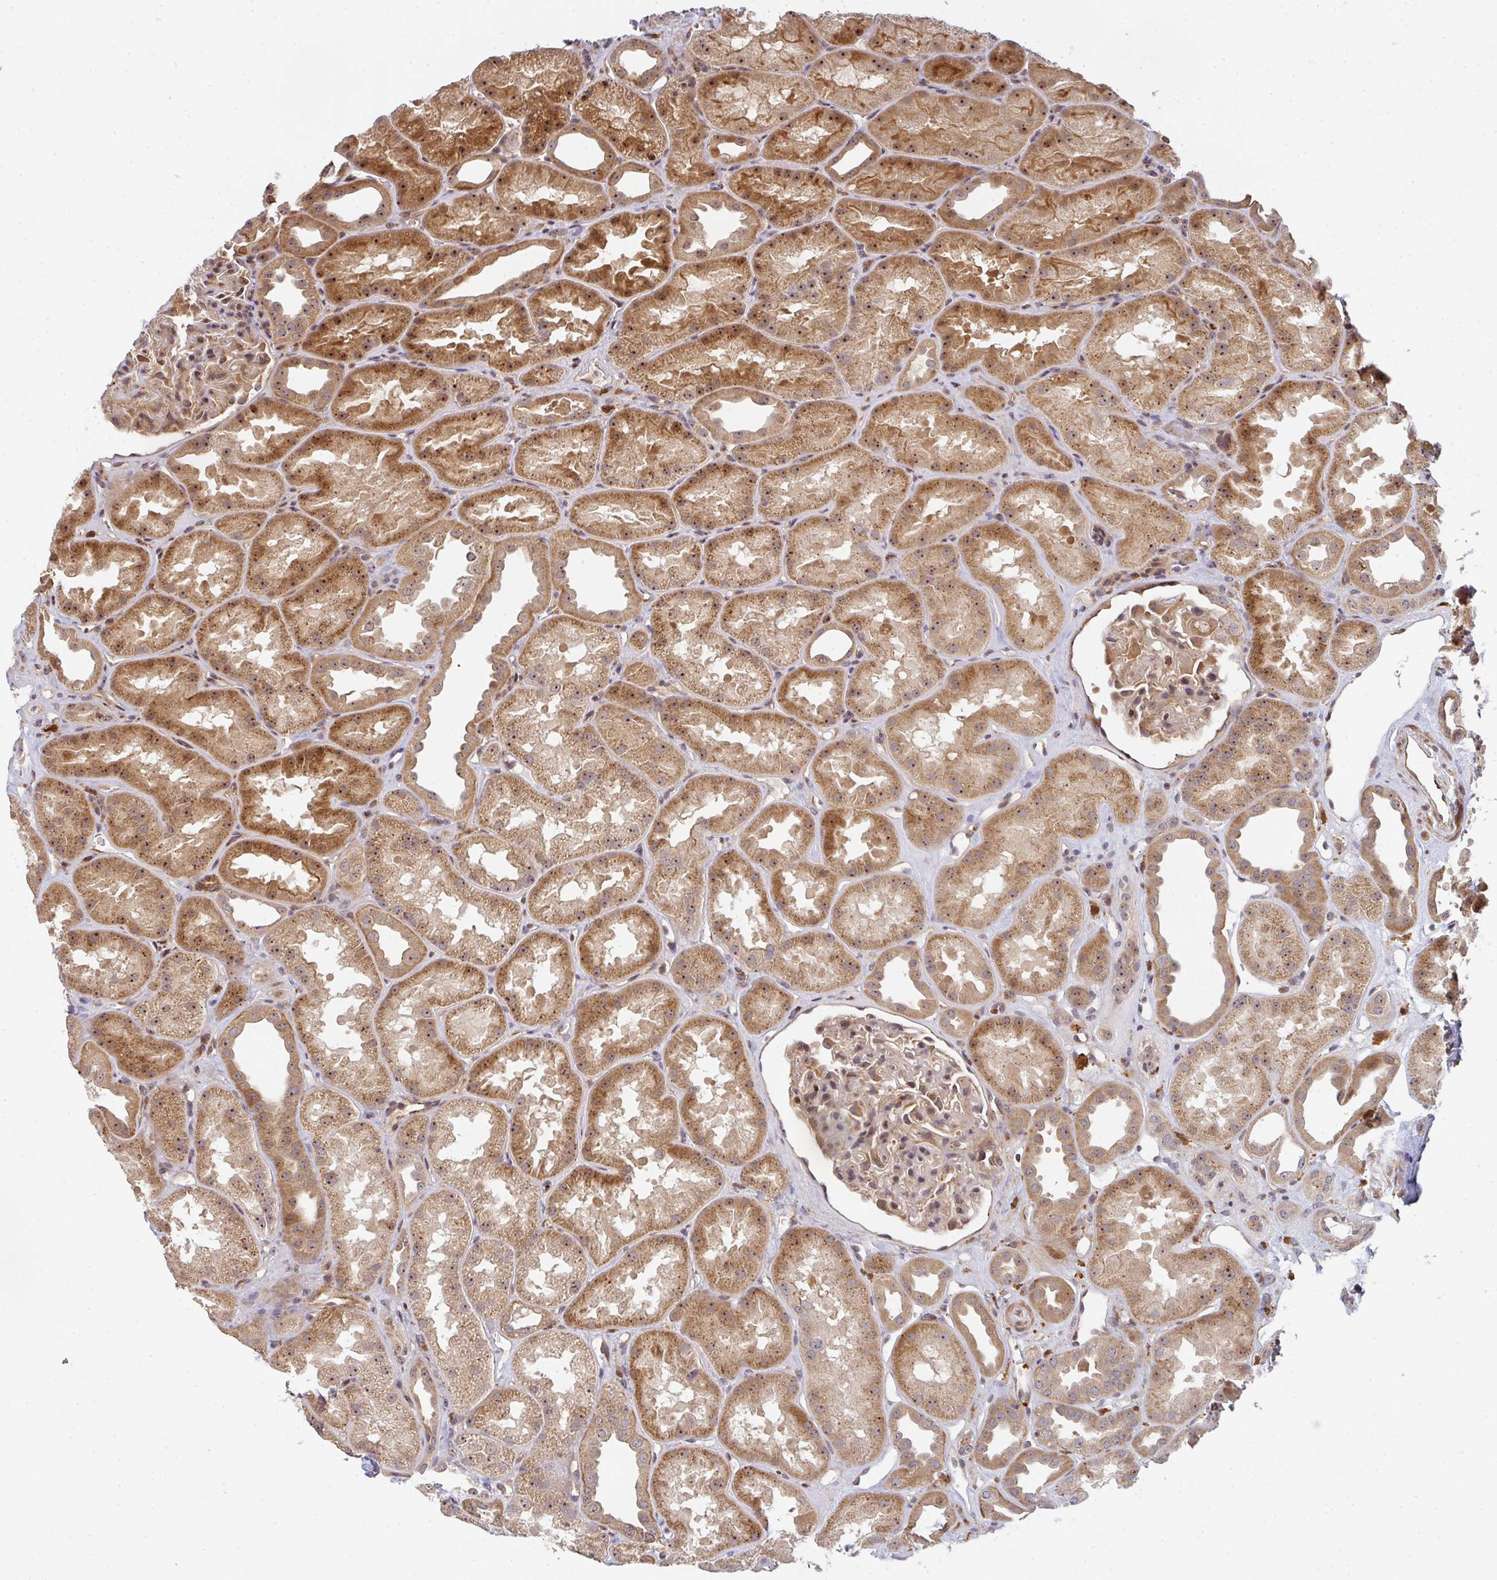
{"staining": {"intensity": "weak", "quantity": "25%-75%", "location": "cytoplasmic/membranous,nuclear"}, "tissue": "kidney", "cell_type": "Cells in glomeruli", "image_type": "normal", "snomed": [{"axis": "morphology", "description": "Normal tissue, NOS"}, {"axis": "topography", "description": "Kidney"}], "caption": "Benign kidney shows weak cytoplasmic/membranous,nuclear expression in about 25%-75% of cells in glomeruli, visualized by immunohistochemistry.", "gene": "SIMC1", "patient": {"sex": "male", "age": 61}}